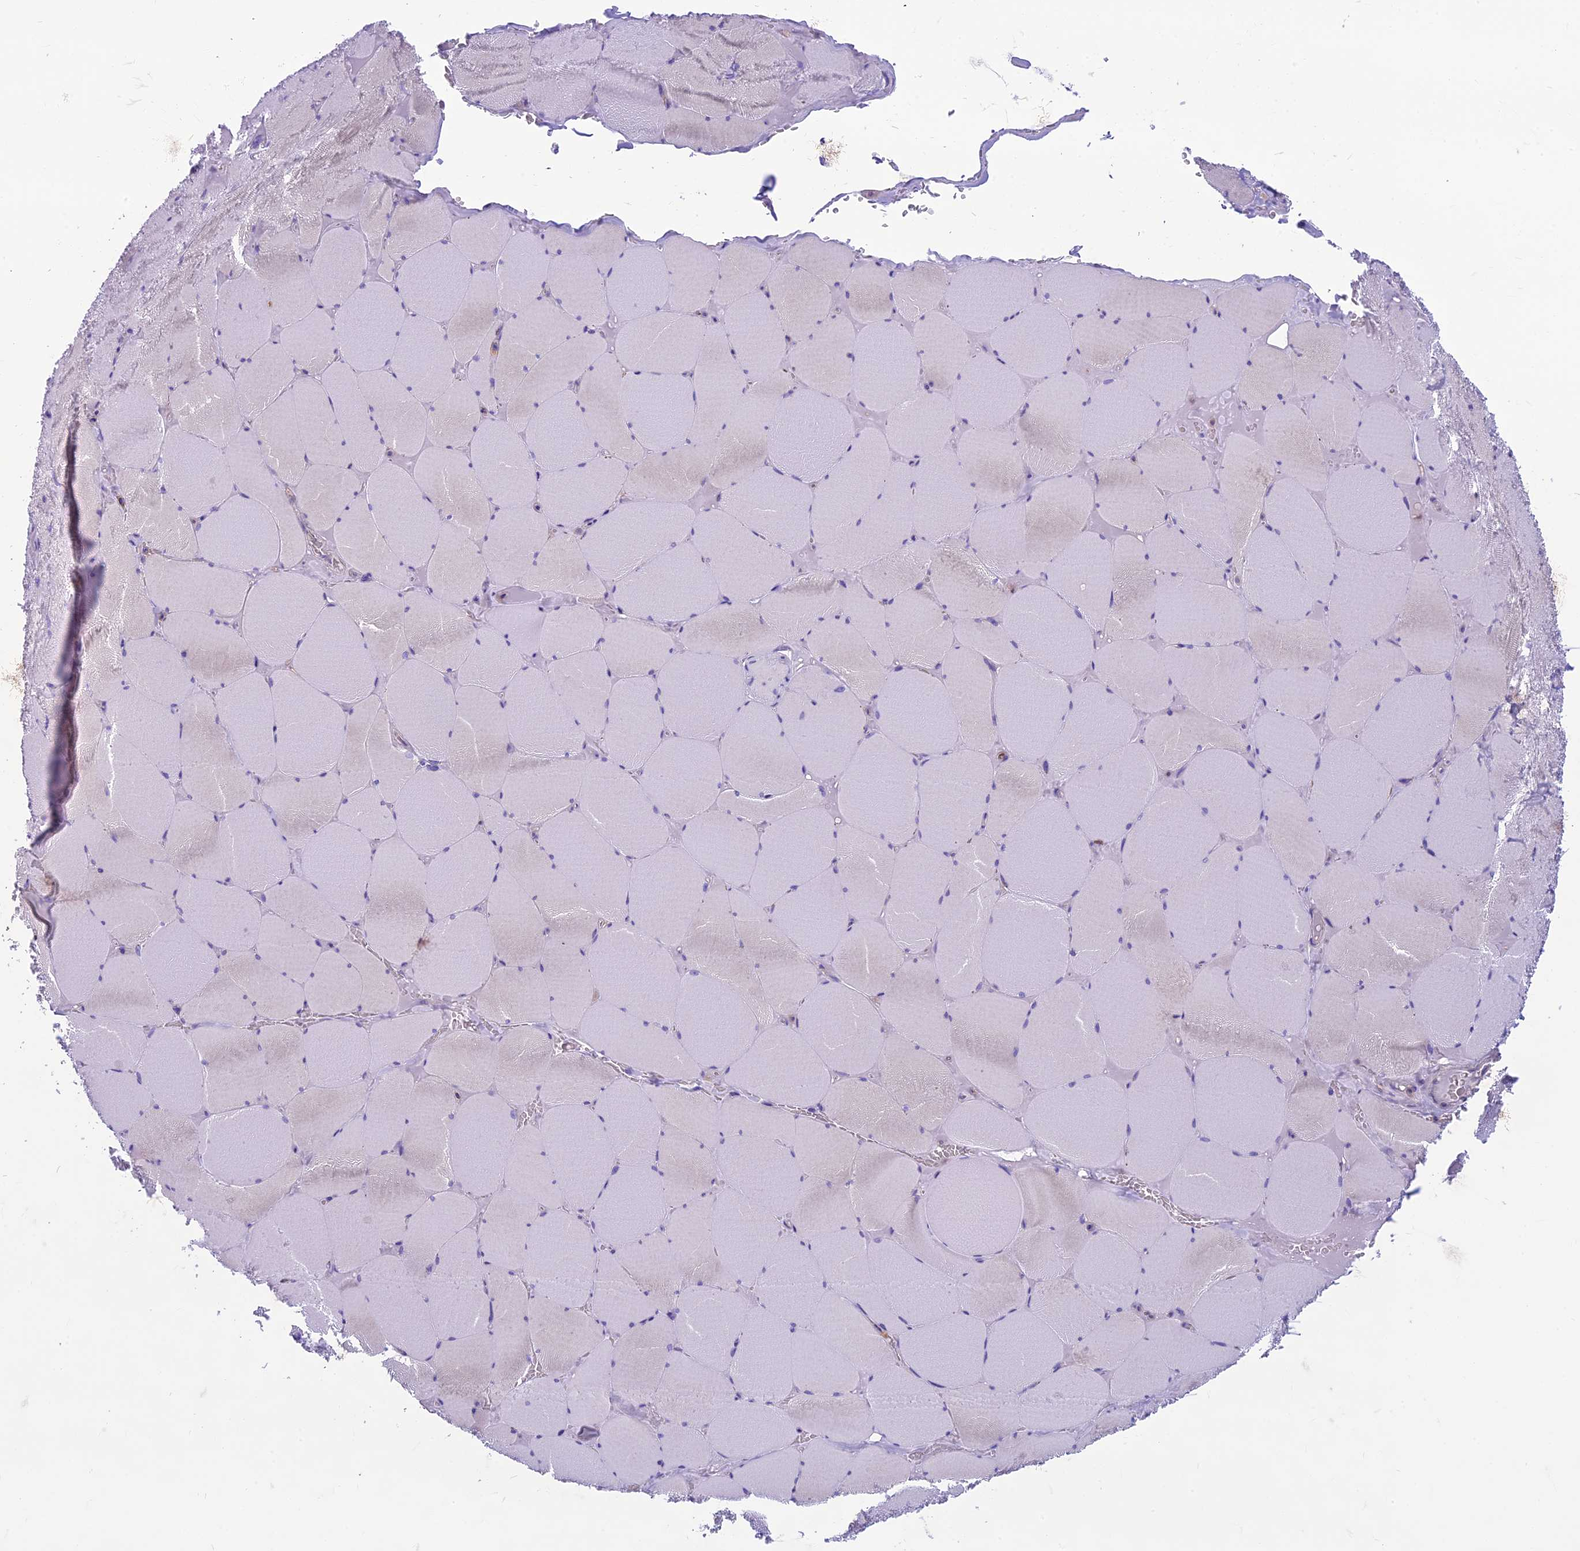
{"staining": {"intensity": "weak", "quantity": "<25%", "location": "cytoplasmic/membranous"}, "tissue": "skeletal muscle", "cell_type": "Myocytes", "image_type": "normal", "snomed": [{"axis": "morphology", "description": "Normal tissue, NOS"}, {"axis": "topography", "description": "Skeletal muscle"}, {"axis": "topography", "description": "Head-Neck"}], "caption": "Immunohistochemical staining of unremarkable skeletal muscle exhibits no significant expression in myocytes.", "gene": "CDAN1", "patient": {"sex": "male", "age": 66}}